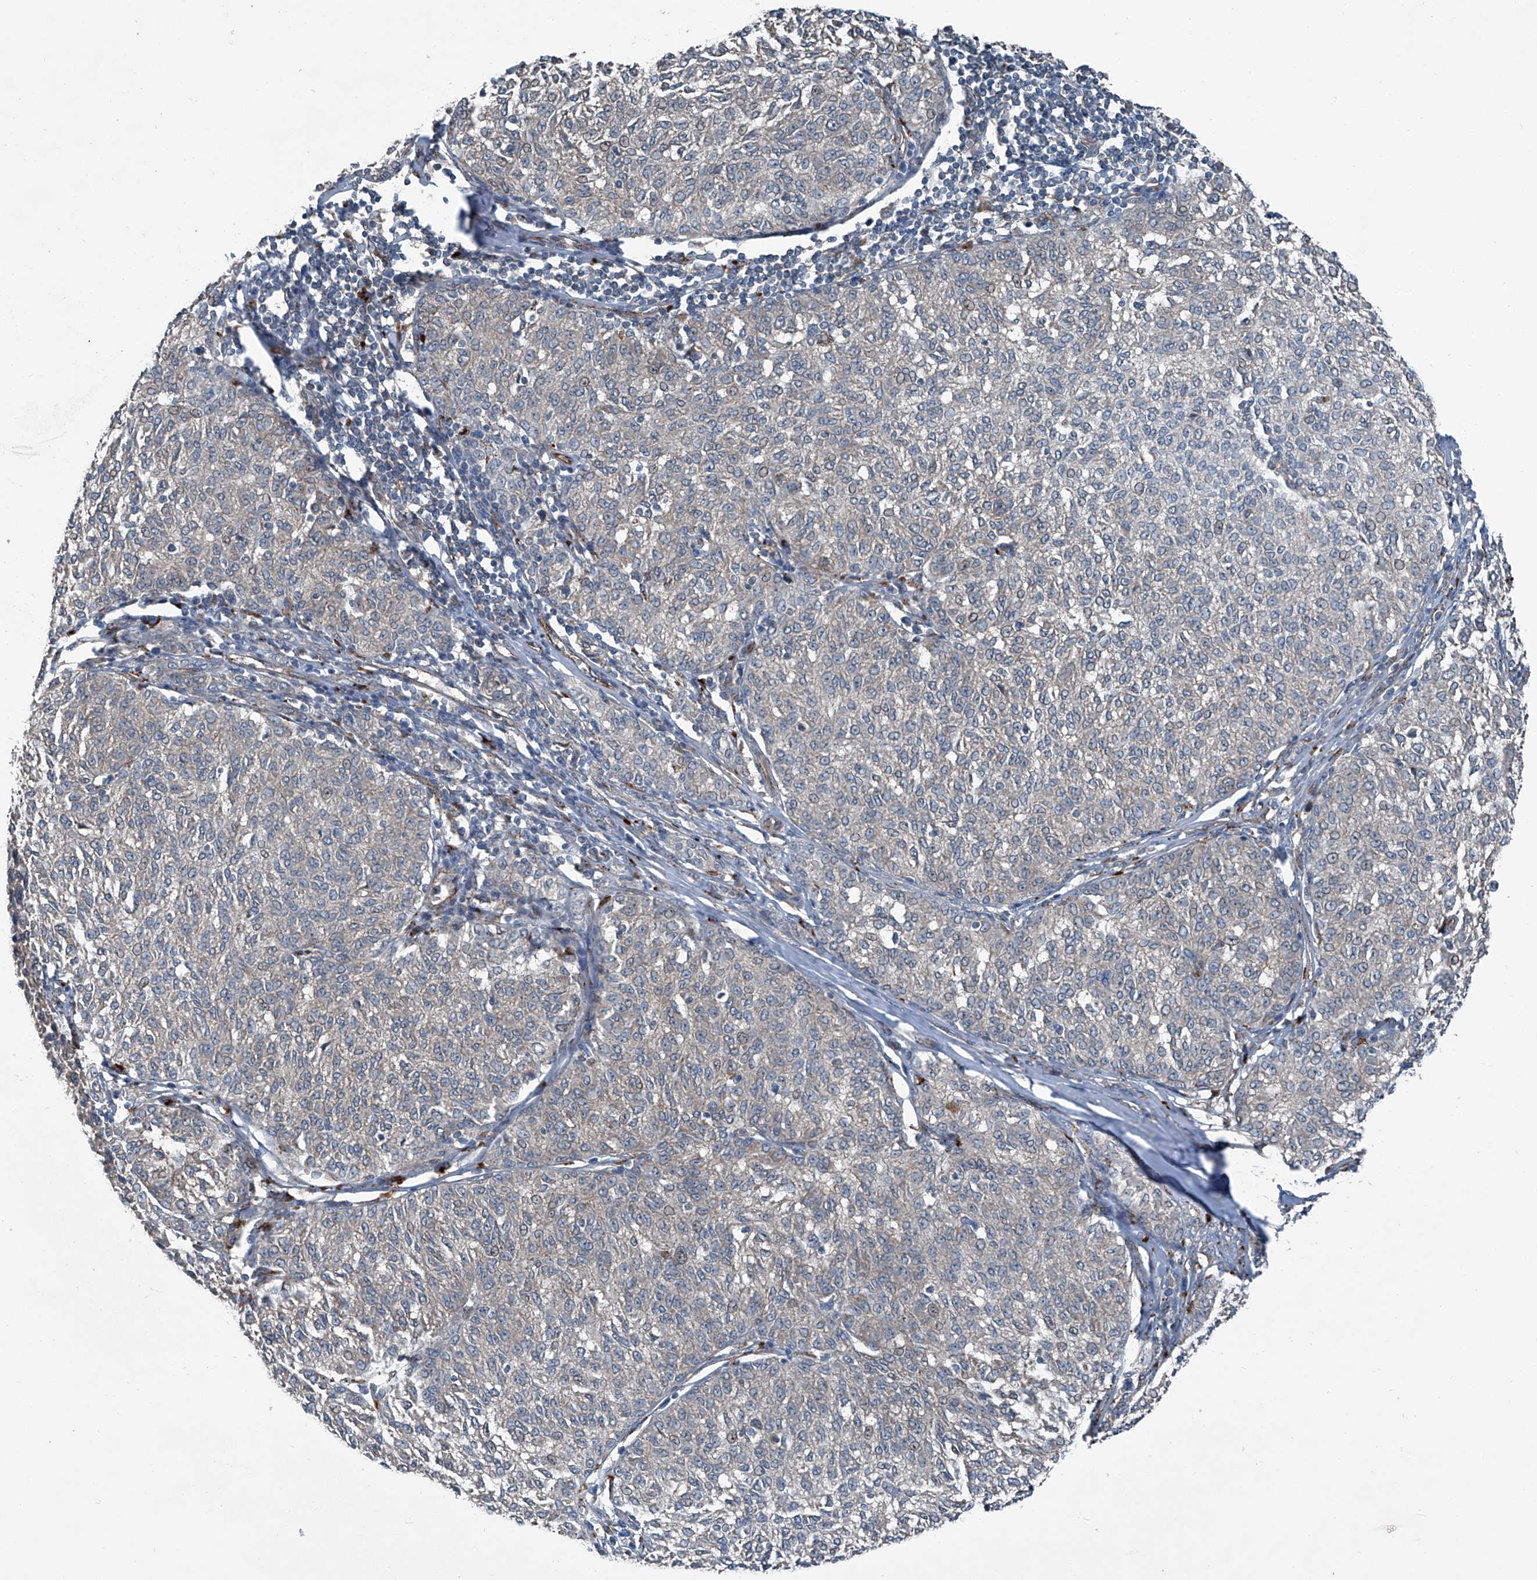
{"staining": {"intensity": "weak", "quantity": "<25%", "location": "cytoplasmic/membranous"}, "tissue": "melanoma", "cell_type": "Tumor cells", "image_type": "cancer", "snomed": [{"axis": "morphology", "description": "Malignant melanoma, NOS"}, {"axis": "topography", "description": "Skin"}], "caption": "DAB (3,3'-diaminobenzidine) immunohistochemical staining of malignant melanoma exhibits no significant positivity in tumor cells.", "gene": "SENP2", "patient": {"sex": "female", "age": 72}}